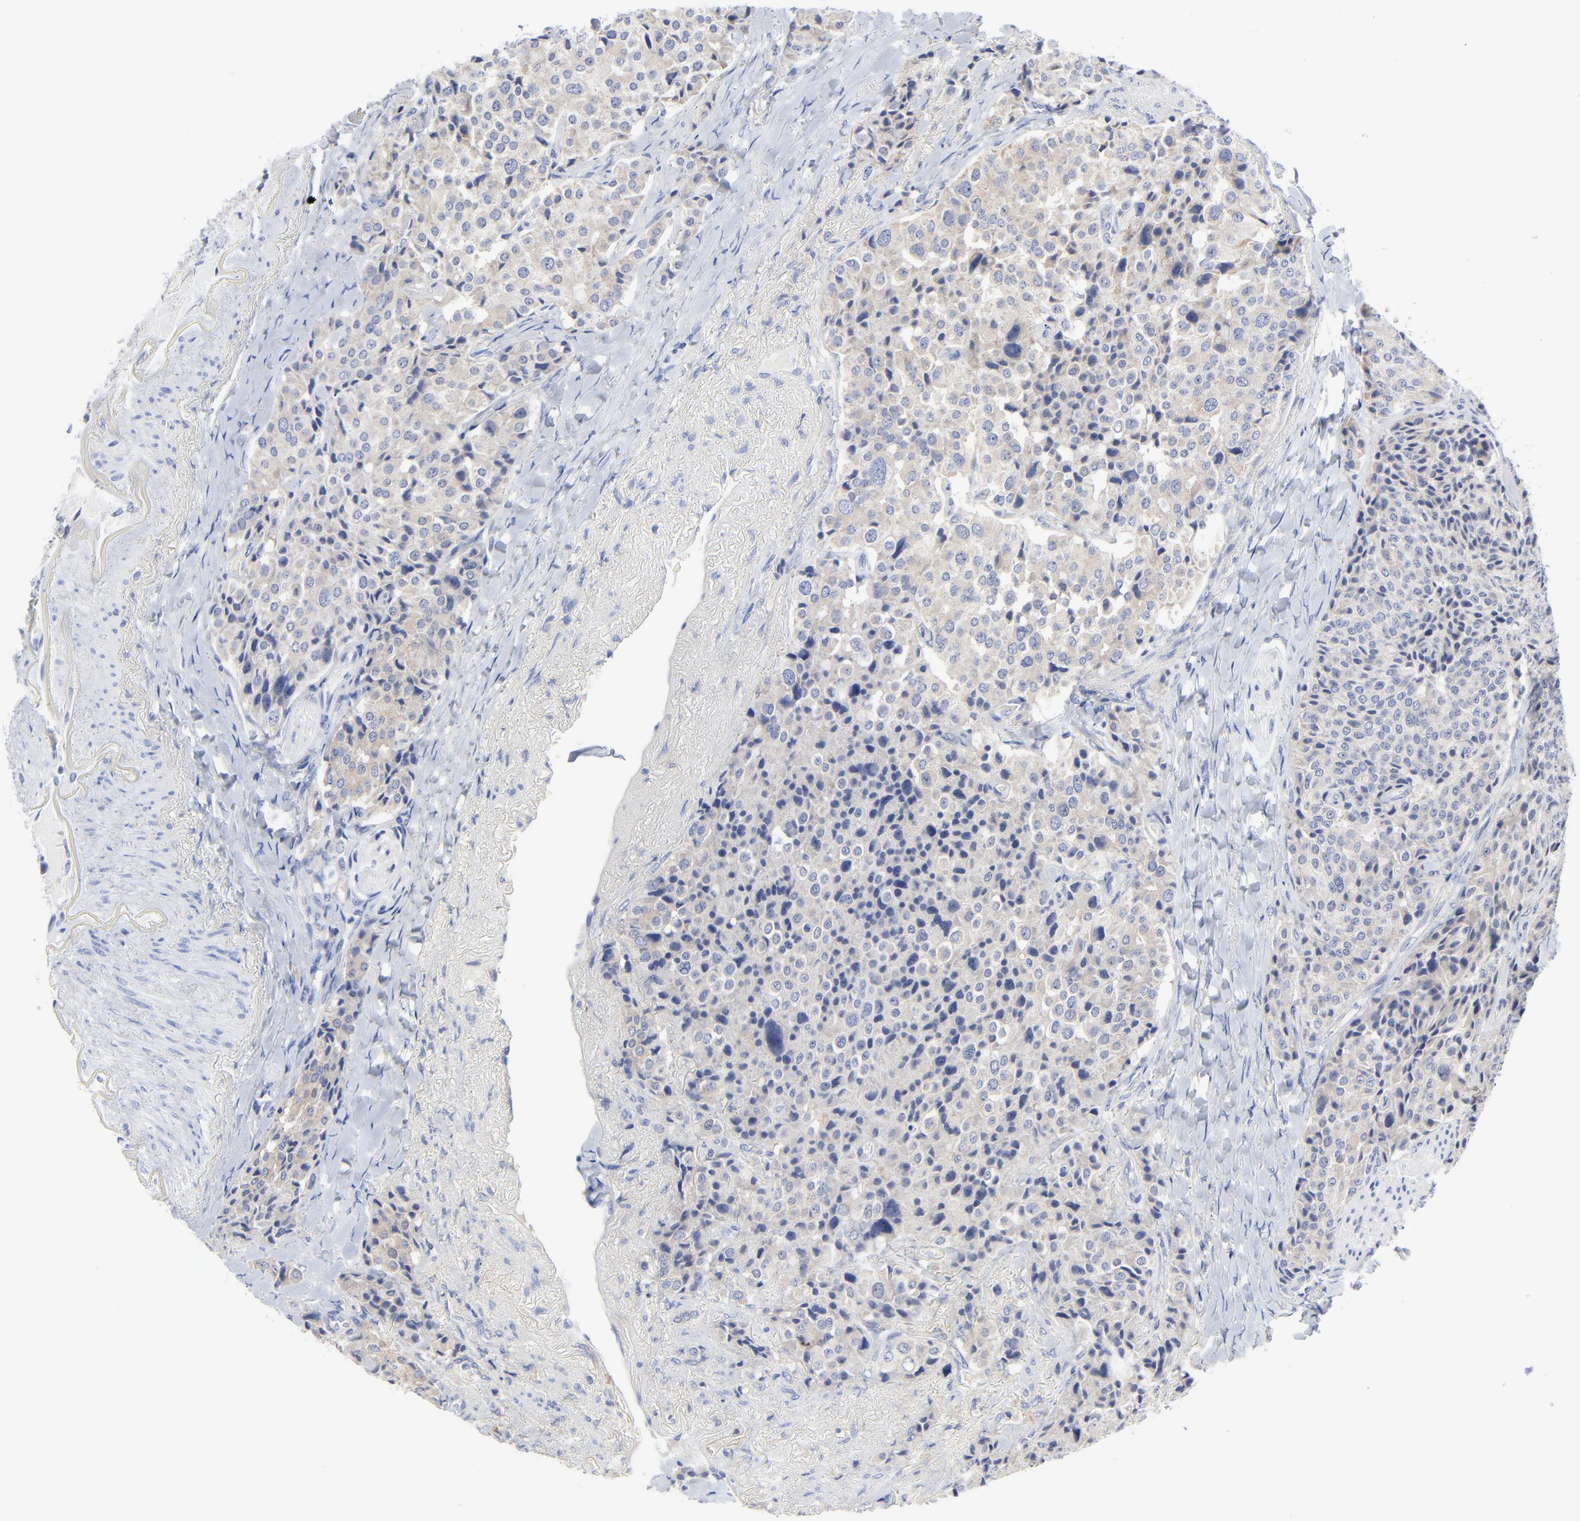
{"staining": {"intensity": "weak", "quantity": "25%-75%", "location": "cytoplasmic/membranous"}, "tissue": "carcinoid", "cell_type": "Tumor cells", "image_type": "cancer", "snomed": [{"axis": "morphology", "description": "Carcinoid, malignant, NOS"}, {"axis": "topography", "description": "Colon"}], "caption": "A brown stain shows weak cytoplasmic/membranous positivity of a protein in human carcinoid (malignant) tumor cells.", "gene": "STAT2", "patient": {"sex": "female", "age": 61}}